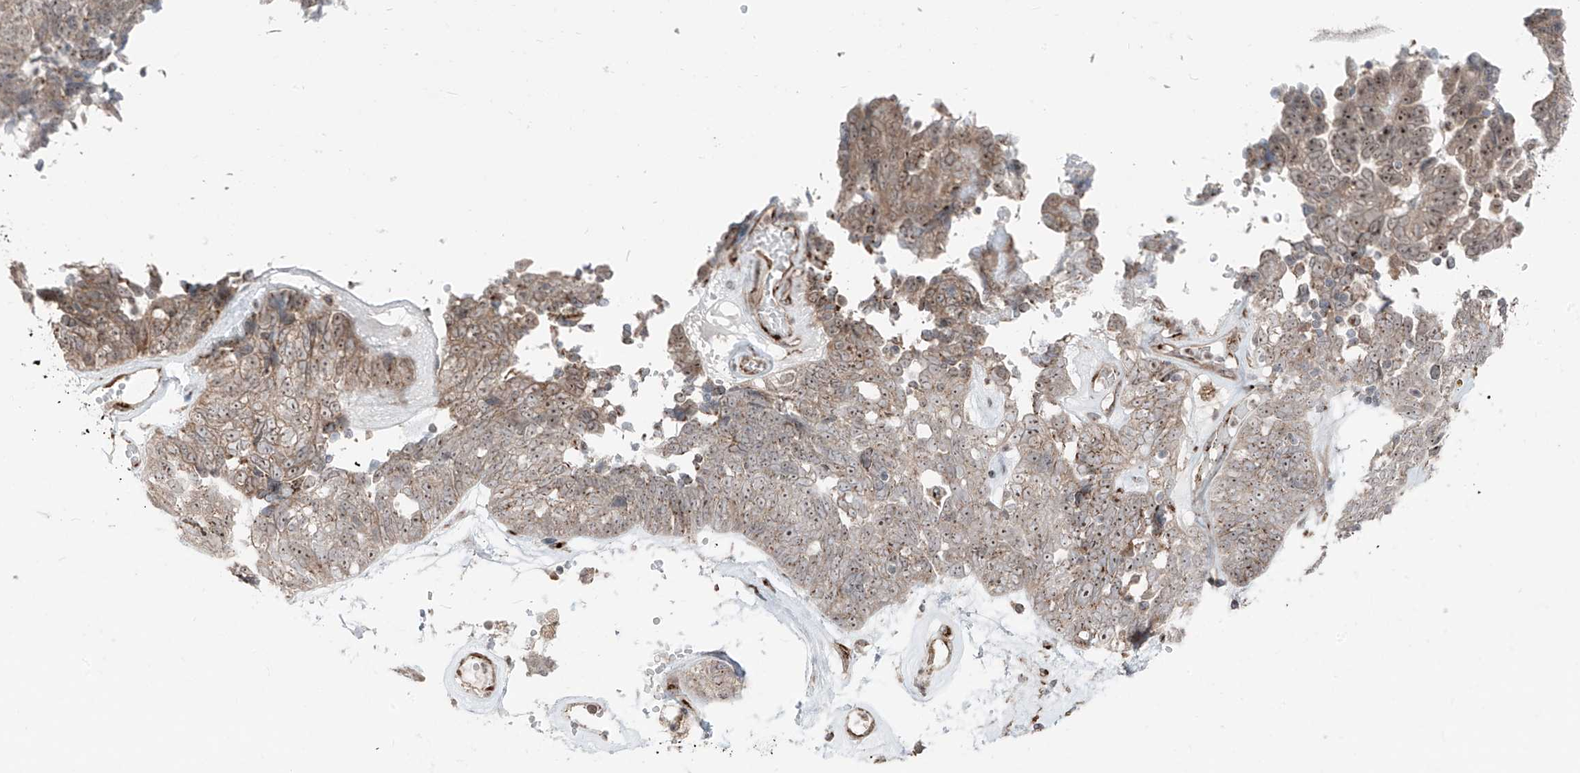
{"staining": {"intensity": "weak", "quantity": ">75%", "location": "cytoplasmic/membranous"}, "tissue": "ovarian cancer", "cell_type": "Tumor cells", "image_type": "cancer", "snomed": [{"axis": "morphology", "description": "Cystadenocarcinoma, serous, NOS"}, {"axis": "topography", "description": "Ovary"}], "caption": "About >75% of tumor cells in human serous cystadenocarcinoma (ovarian) display weak cytoplasmic/membranous protein expression as visualized by brown immunohistochemical staining.", "gene": "ERLEC1", "patient": {"sex": "female", "age": 79}}